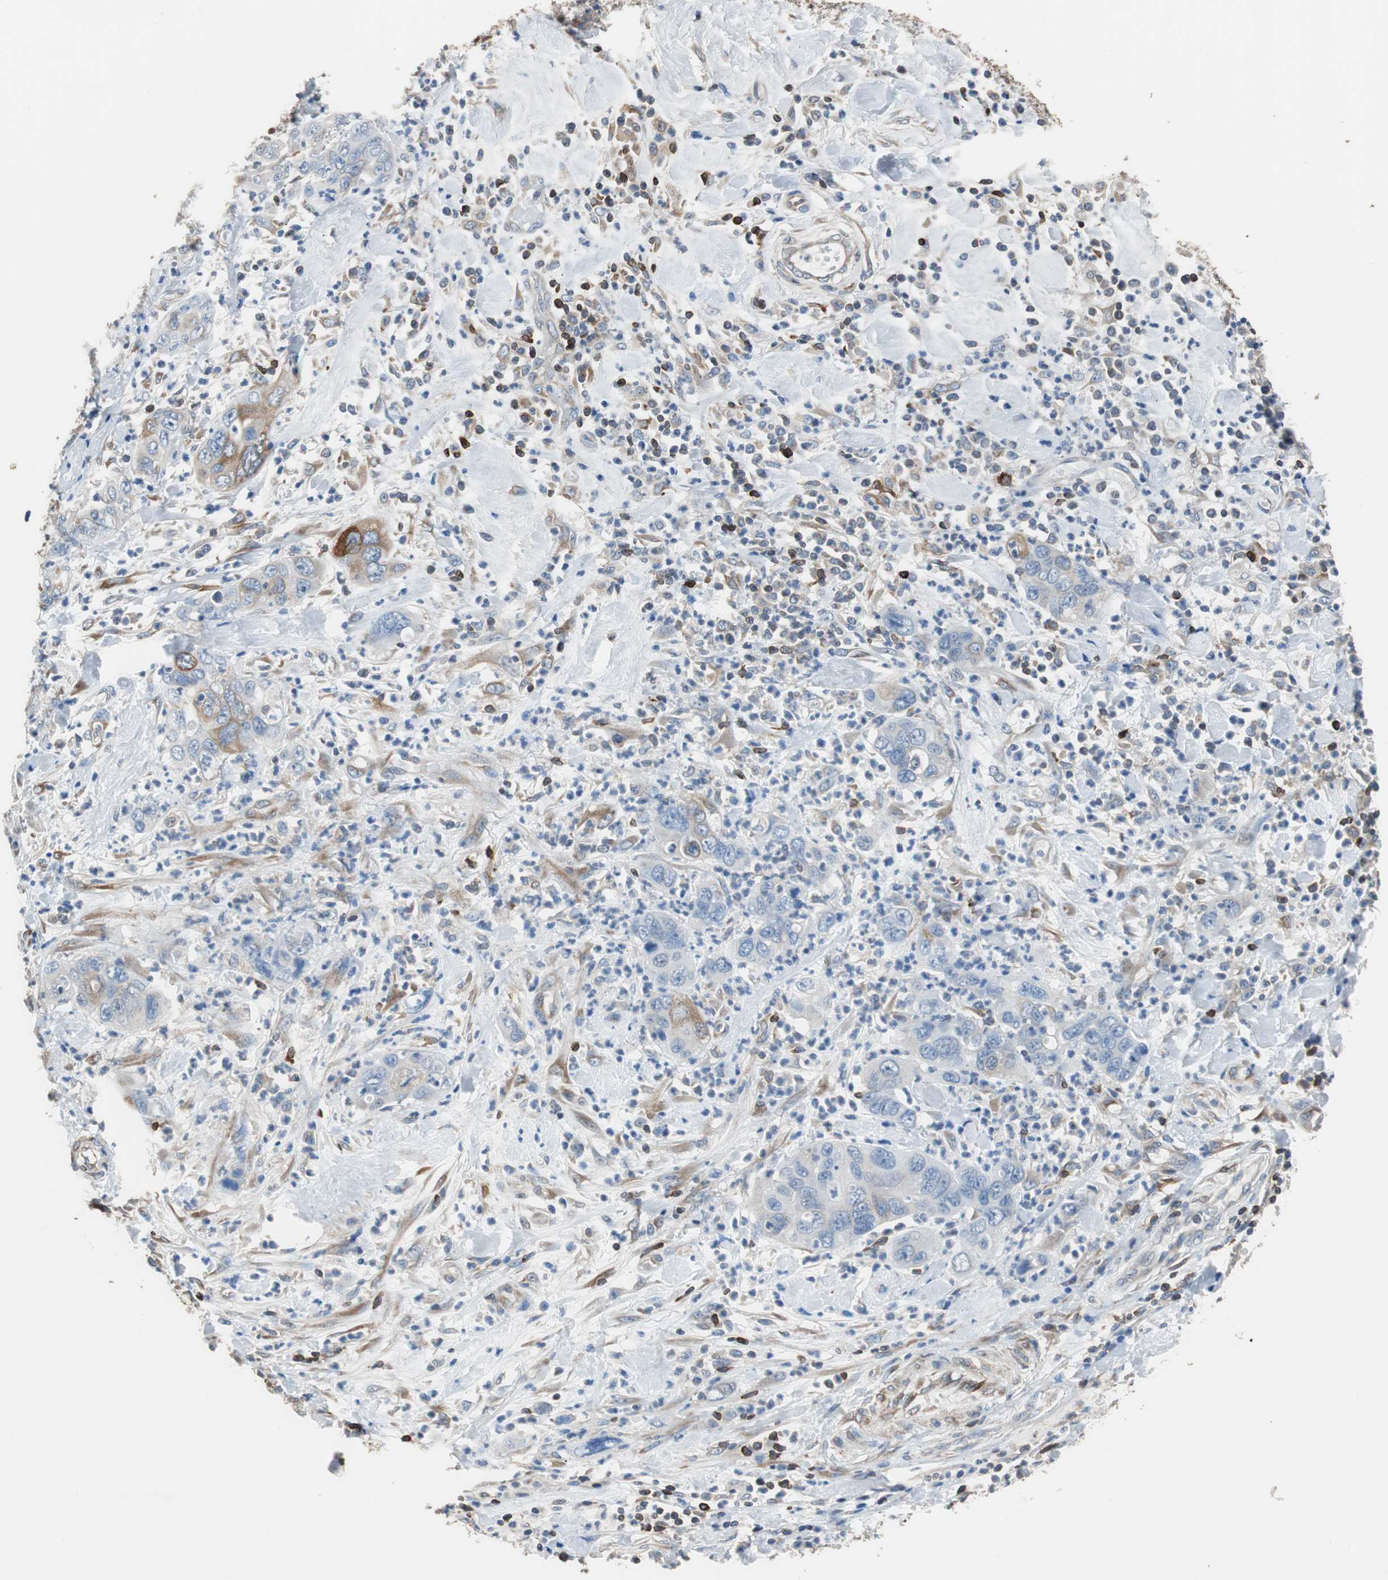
{"staining": {"intensity": "moderate", "quantity": "<25%", "location": "cytoplasmic/membranous"}, "tissue": "pancreatic cancer", "cell_type": "Tumor cells", "image_type": "cancer", "snomed": [{"axis": "morphology", "description": "Adenocarcinoma, NOS"}, {"axis": "topography", "description": "Pancreas"}], "caption": "A high-resolution micrograph shows IHC staining of pancreatic cancer (adenocarcinoma), which demonstrates moderate cytoplasmic/membranous staining in about <25% of tumor cells.", "gene": "PBXIP1", "patient": {"sex": "female", "age": 71}}